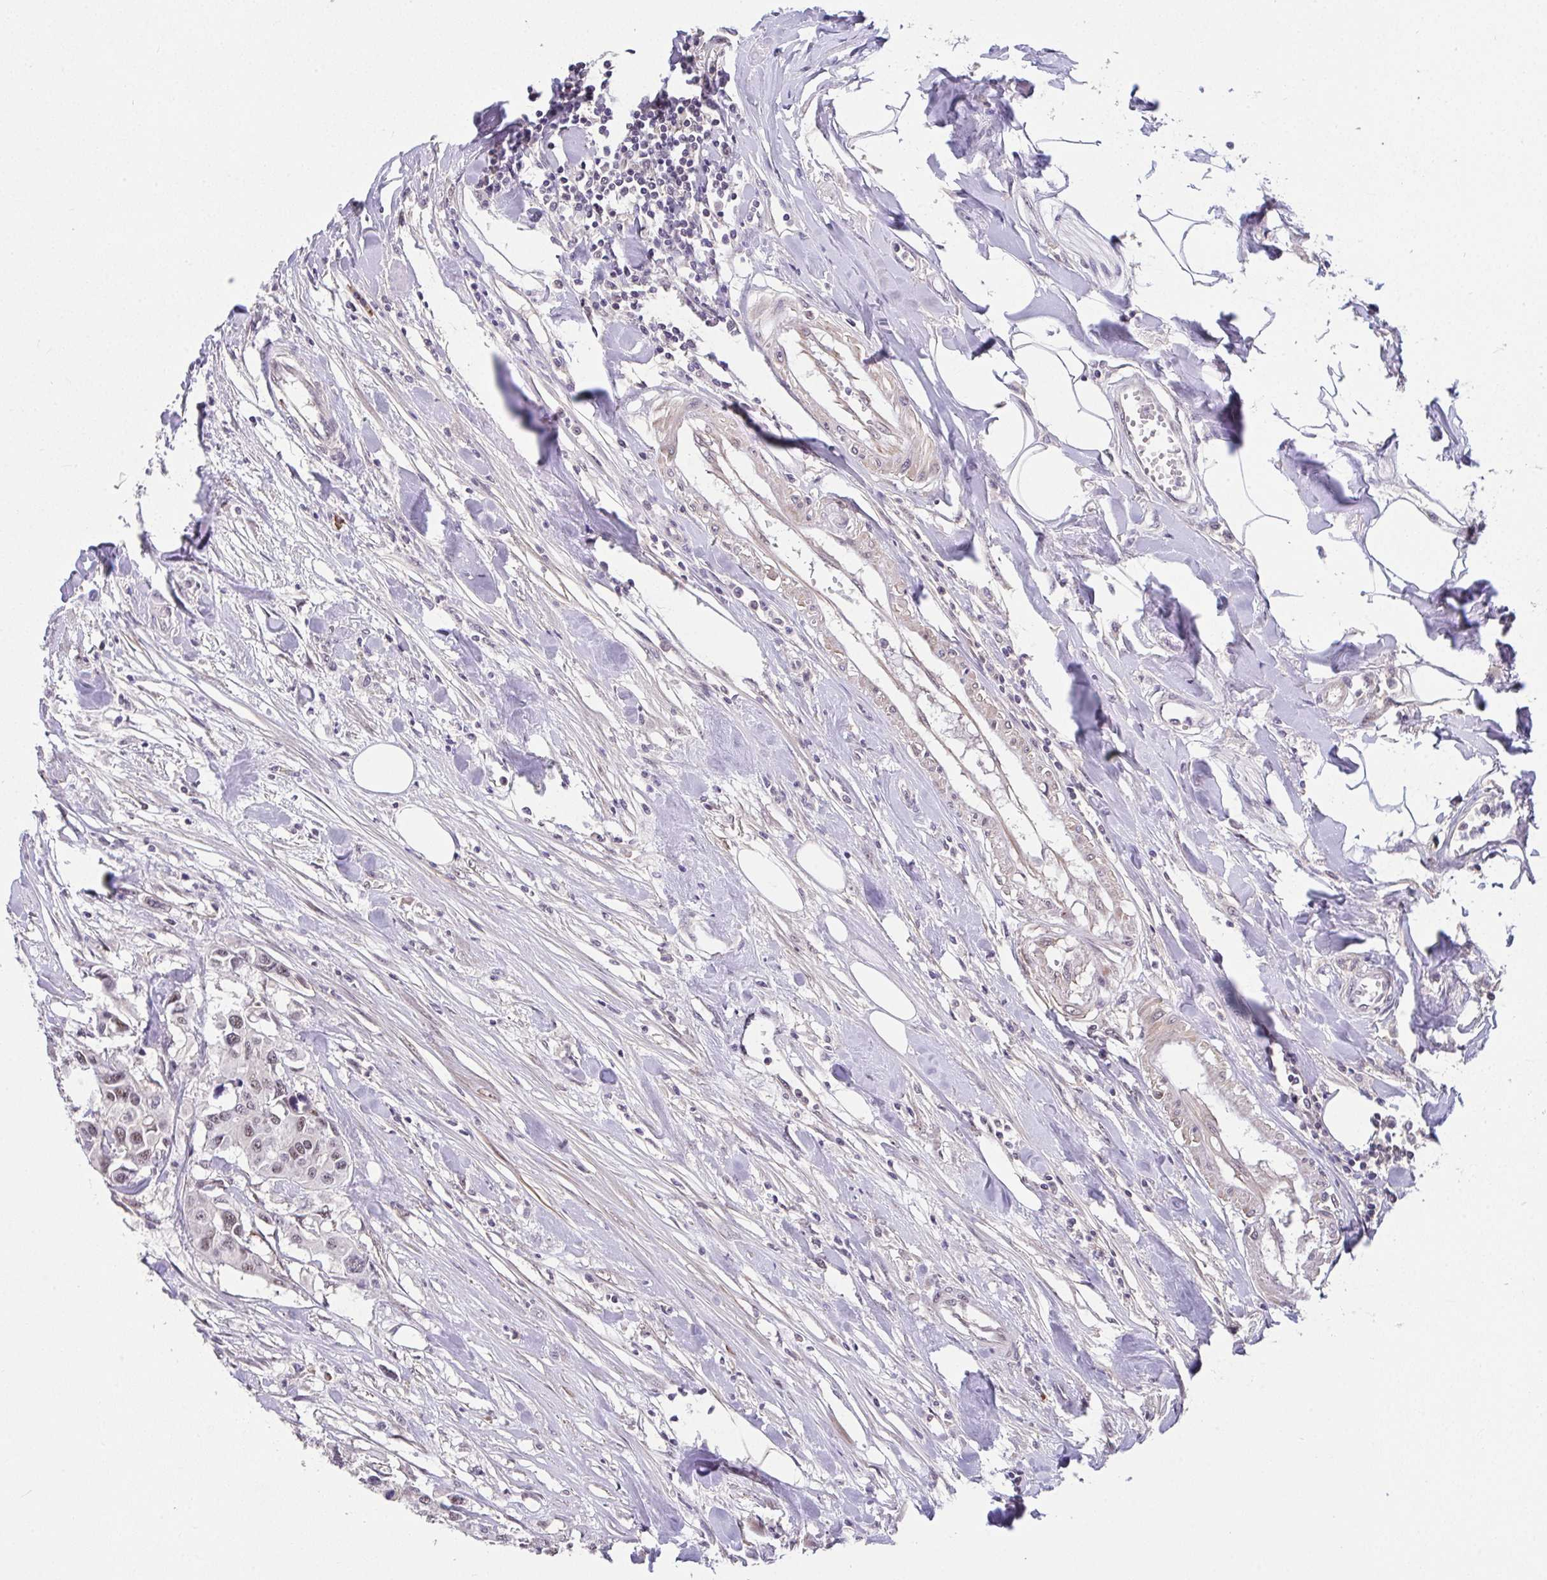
{"staining": {"intensity": "weak", "quantity": "25%-75%", "location": "nuclear"}, "tissue": "colorectal cancer", "cell_type": "Tumor cells", "image_type": "cancer", "snomed": [{"axis": "morphology", "description": "Adenocarcinoma, NOS"}, {"axis": "topography", "description": "Colon"}], "caption": "Colorectal cancer (adenocarcinoma) tissue exhibits weak nuclear expression in about 25%-75% of tumor cells", "gene": "RBBP6", "patient": {"sex": "male", "age": 77}}